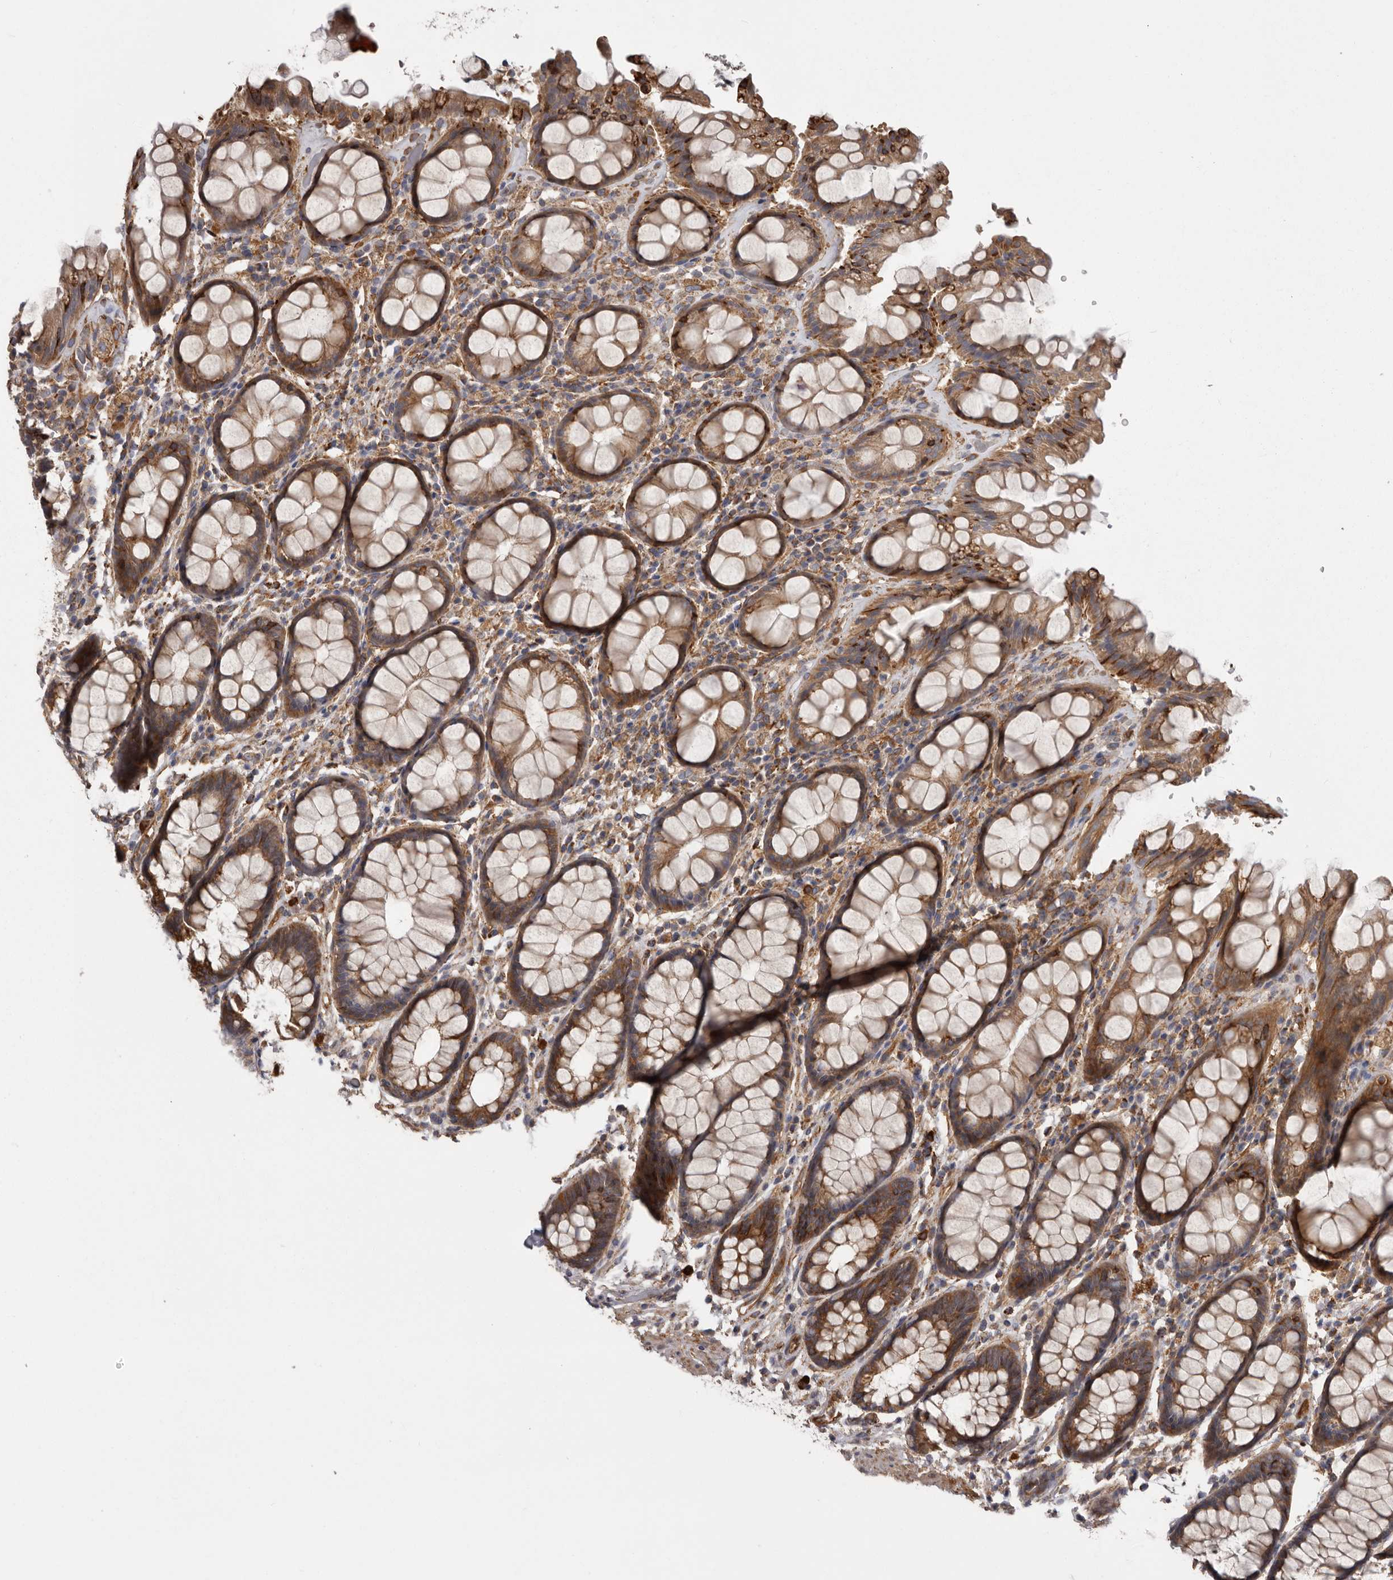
{"staining": {"intensity": "strong", "quantity": ">75%", "location": "cytoplasmic/membranous"}, "tissue": "rectum", "cell_type": "Glandular cells", "image_type": "normal", "snomed": [{"axis": "morphology", "description": "Normal tissue, NOS"}, {"axis": "topography", "description": "Rectum"}], "caption": "An immunohistochemistry (IHC) image of normal tissue is shown. Protein staining in brown labels strong cytoplasmic/membranous positivity in rectum within glandular cells. Ihc stains the protein in brown and the nuclei are stained blue.", "gene": "ENAH", "patient": {"sex": "male", "age": 64}}